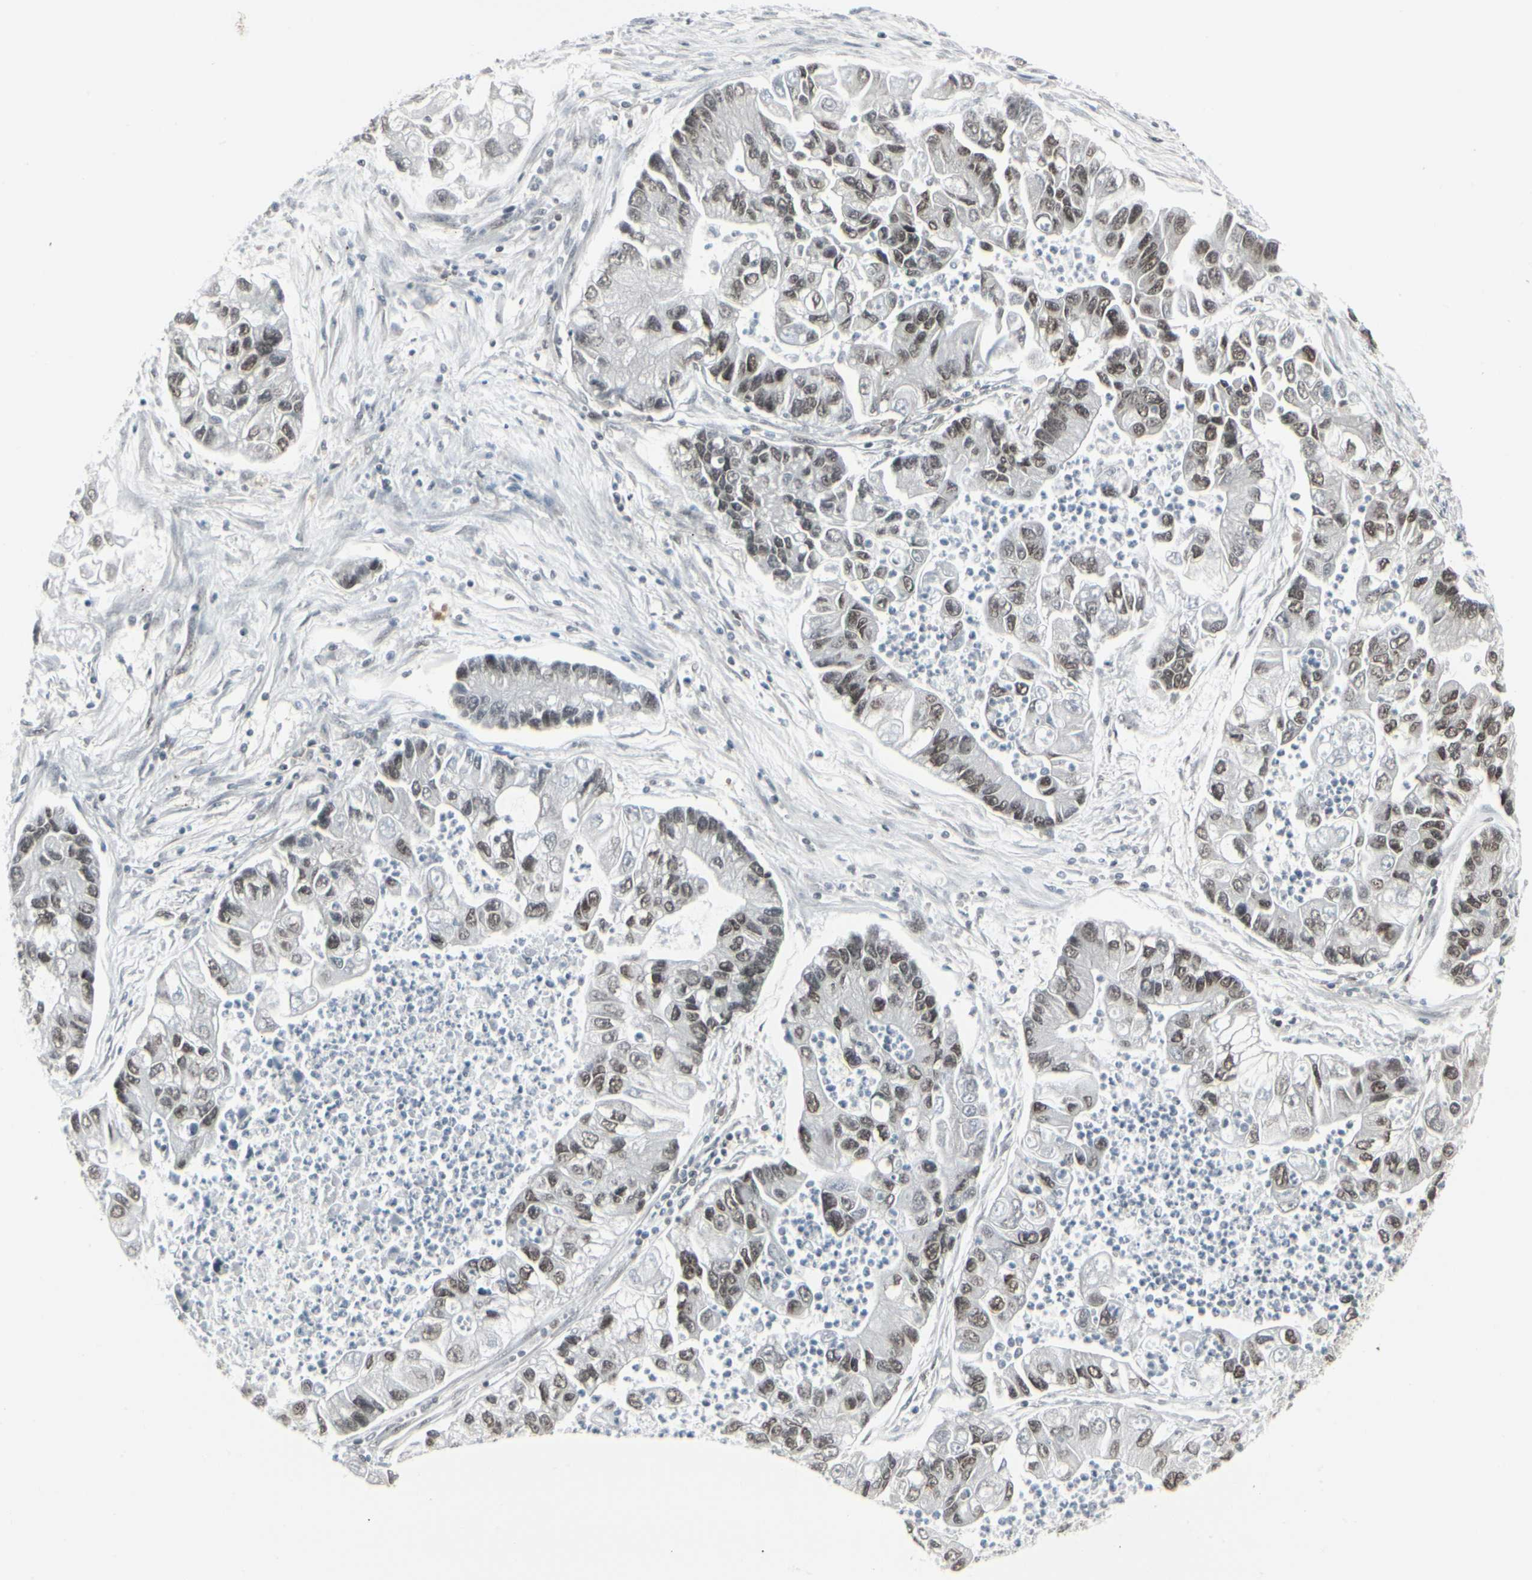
{"staining": {"intensity": "moderate", "quantity": ">75%", "location": "nuclear"}, "tissue": "lung cancer", "cell_type": "Tumor cells", "image_type": "cancer", "snomed": [{"axis": "morphology", "description": "Adenocarcinoma, NOS"}, {"axis": "topography", "description": "Lung"}], "caption": "This photomicrograph demonstrates adenocarcinoma (lung) stained with IHC to label a protein in brown. The nuclear of tumor cells show moderate positivity for the protein. Nuclei are counter-stained blue.", "gene": "HMG20A", "patient": {"sex": "female", "age": 51}}